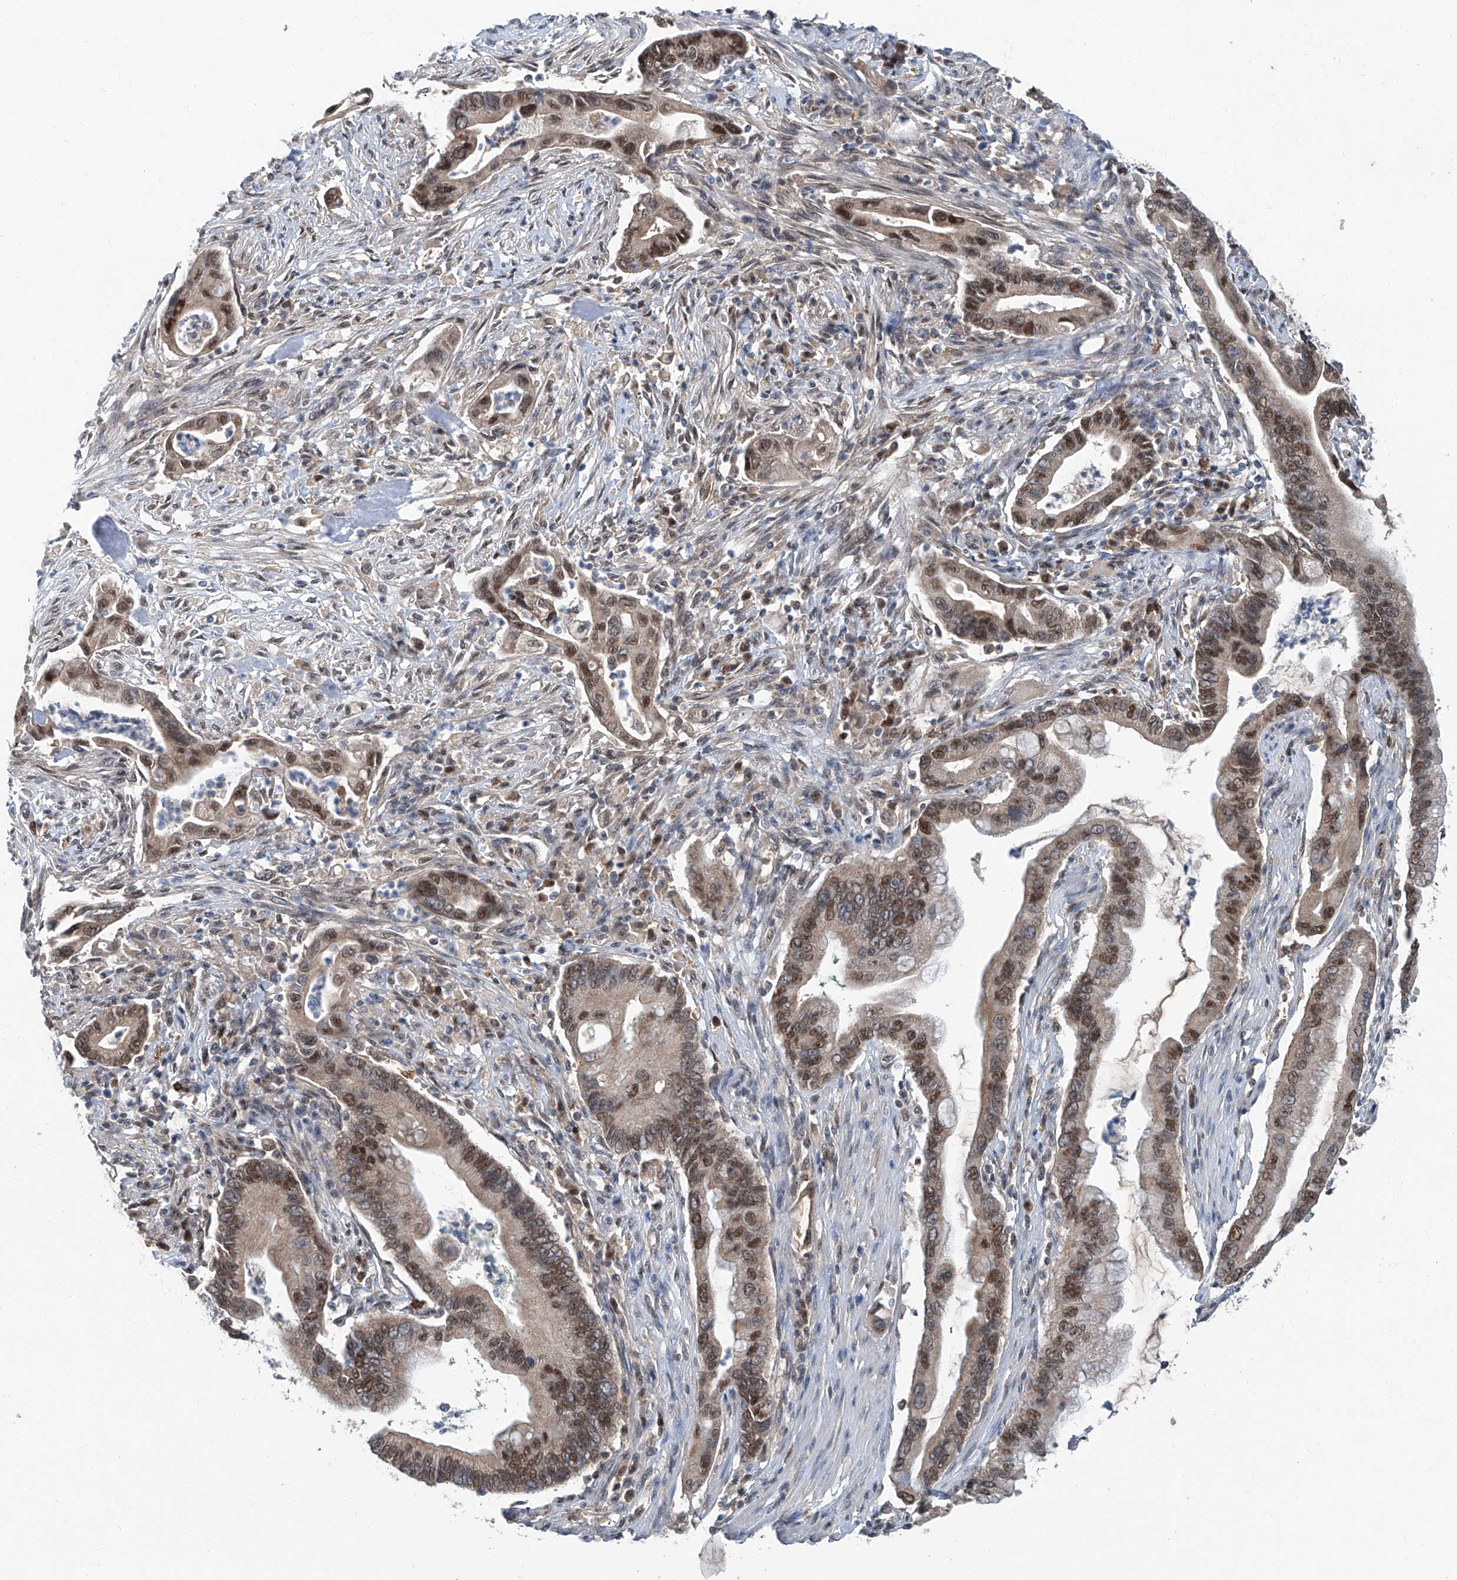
{"staining": {"intensity": "moderate", "quantity": ">75%", "location": "cytoplasmic/membranous,nuclear"}, "tissue": "pancreatic cancer", "cell_type": "Tumor cells", "image_type": "cancer", "snomed": [{"axis": "morphology", "description": "Adenocarcinoma, NOS"}, {"axis": "topography", "description": "Pancreas"}], "caption": "Human pancreatic adenocarcinoma stained for a protein (brown) demonstrates moderate cytoplasmic/membranous and nuclear positive staining in about >75% of tumor cells.", "gene": "CLK1", "patient": {"sex": "male", "age": 78}}